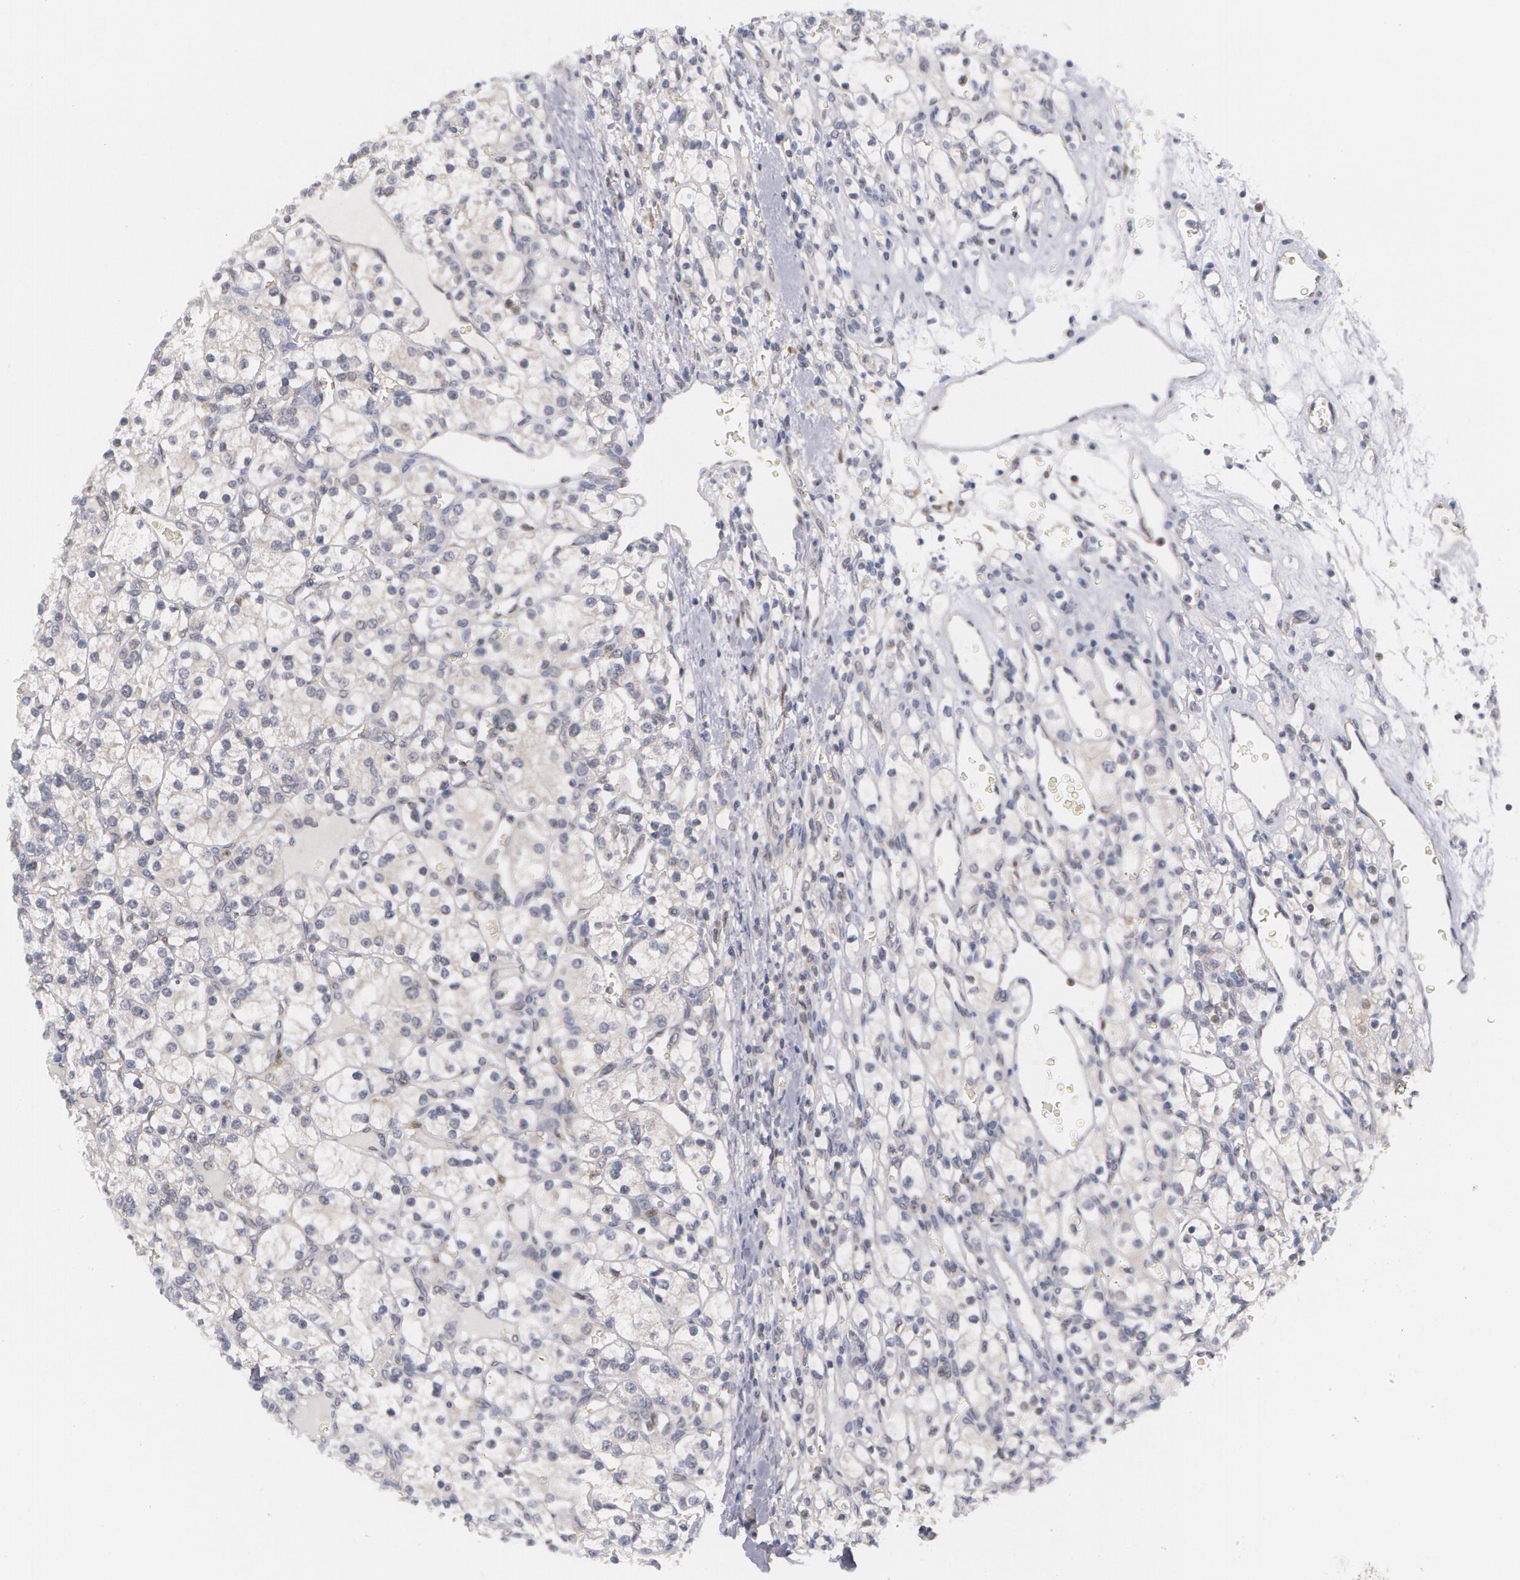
{"staining": {"intensity": "negative", "quantity": "none", "location": "none"}, "tissue": "renal cancer", "cell_type": "Tumor cells", "image_type": "cancer", "snomed": [{"axis": "morphology", "description": "Adenocarcinoma, NOS"}, {"axis": "topography", "description": "Kidney"}], "caption": "Adenocarcinoma (renal) stained for a protein using immunohistochemistry displays no expression tumor cells.", "gene": "TXNRD1", "patient": {"sex": "female", "age": 62}}